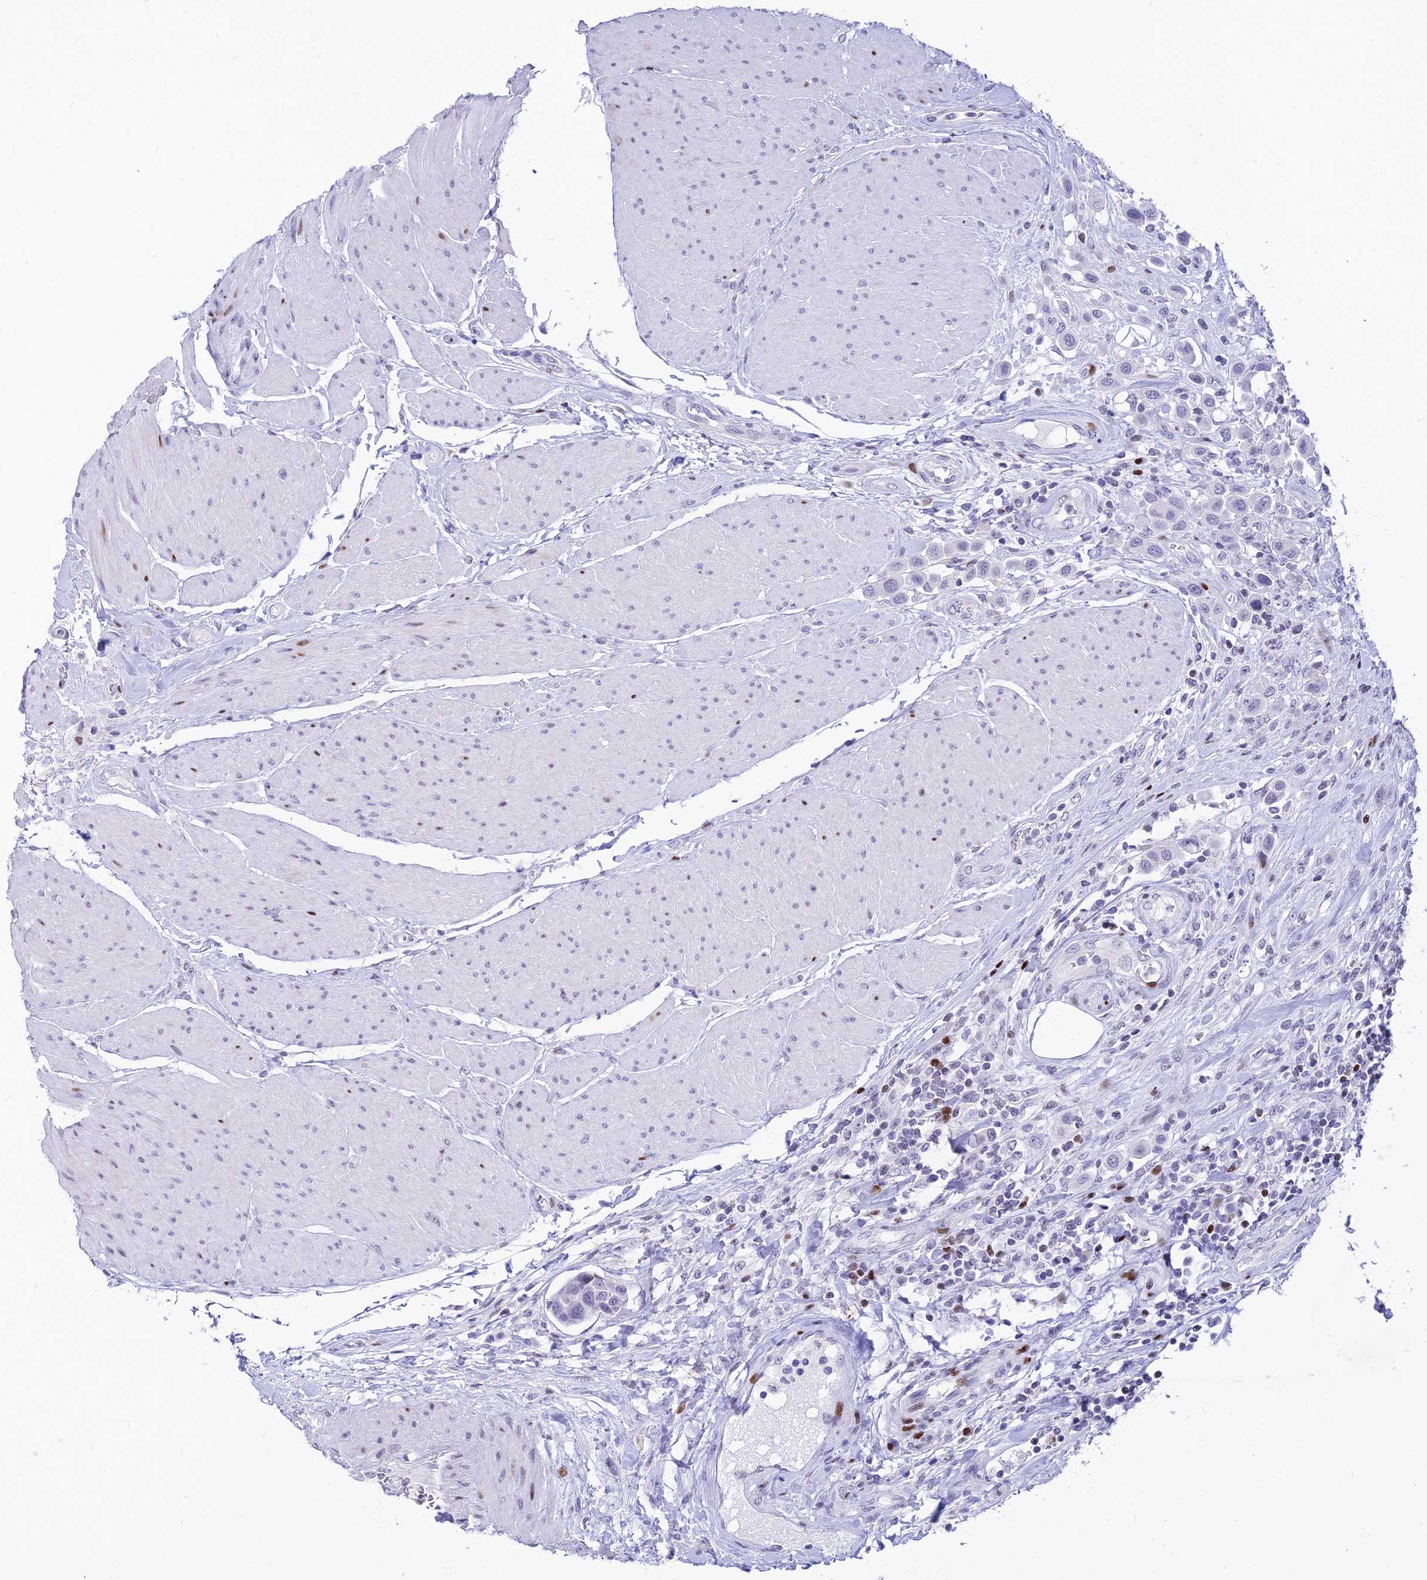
{"staining": {"intensity": "negative", "quantity": "none", "location": "none"}, "tissue": "urothelial cancer", "cell_type": "Tumor cells", "image_type": "cancer", "snomed": [{"axis": "morphology", "description": "Urothelial carcinoma, High grade"}, {"axis": "topography", "description": "Urinary bladder"}], "caption": "This is an IHC image of high-grade urothelial carcinoma. There is no expression in tumor cells.", "gene": "PRPS1", "patient": {"sex": "male", "age": 50}}